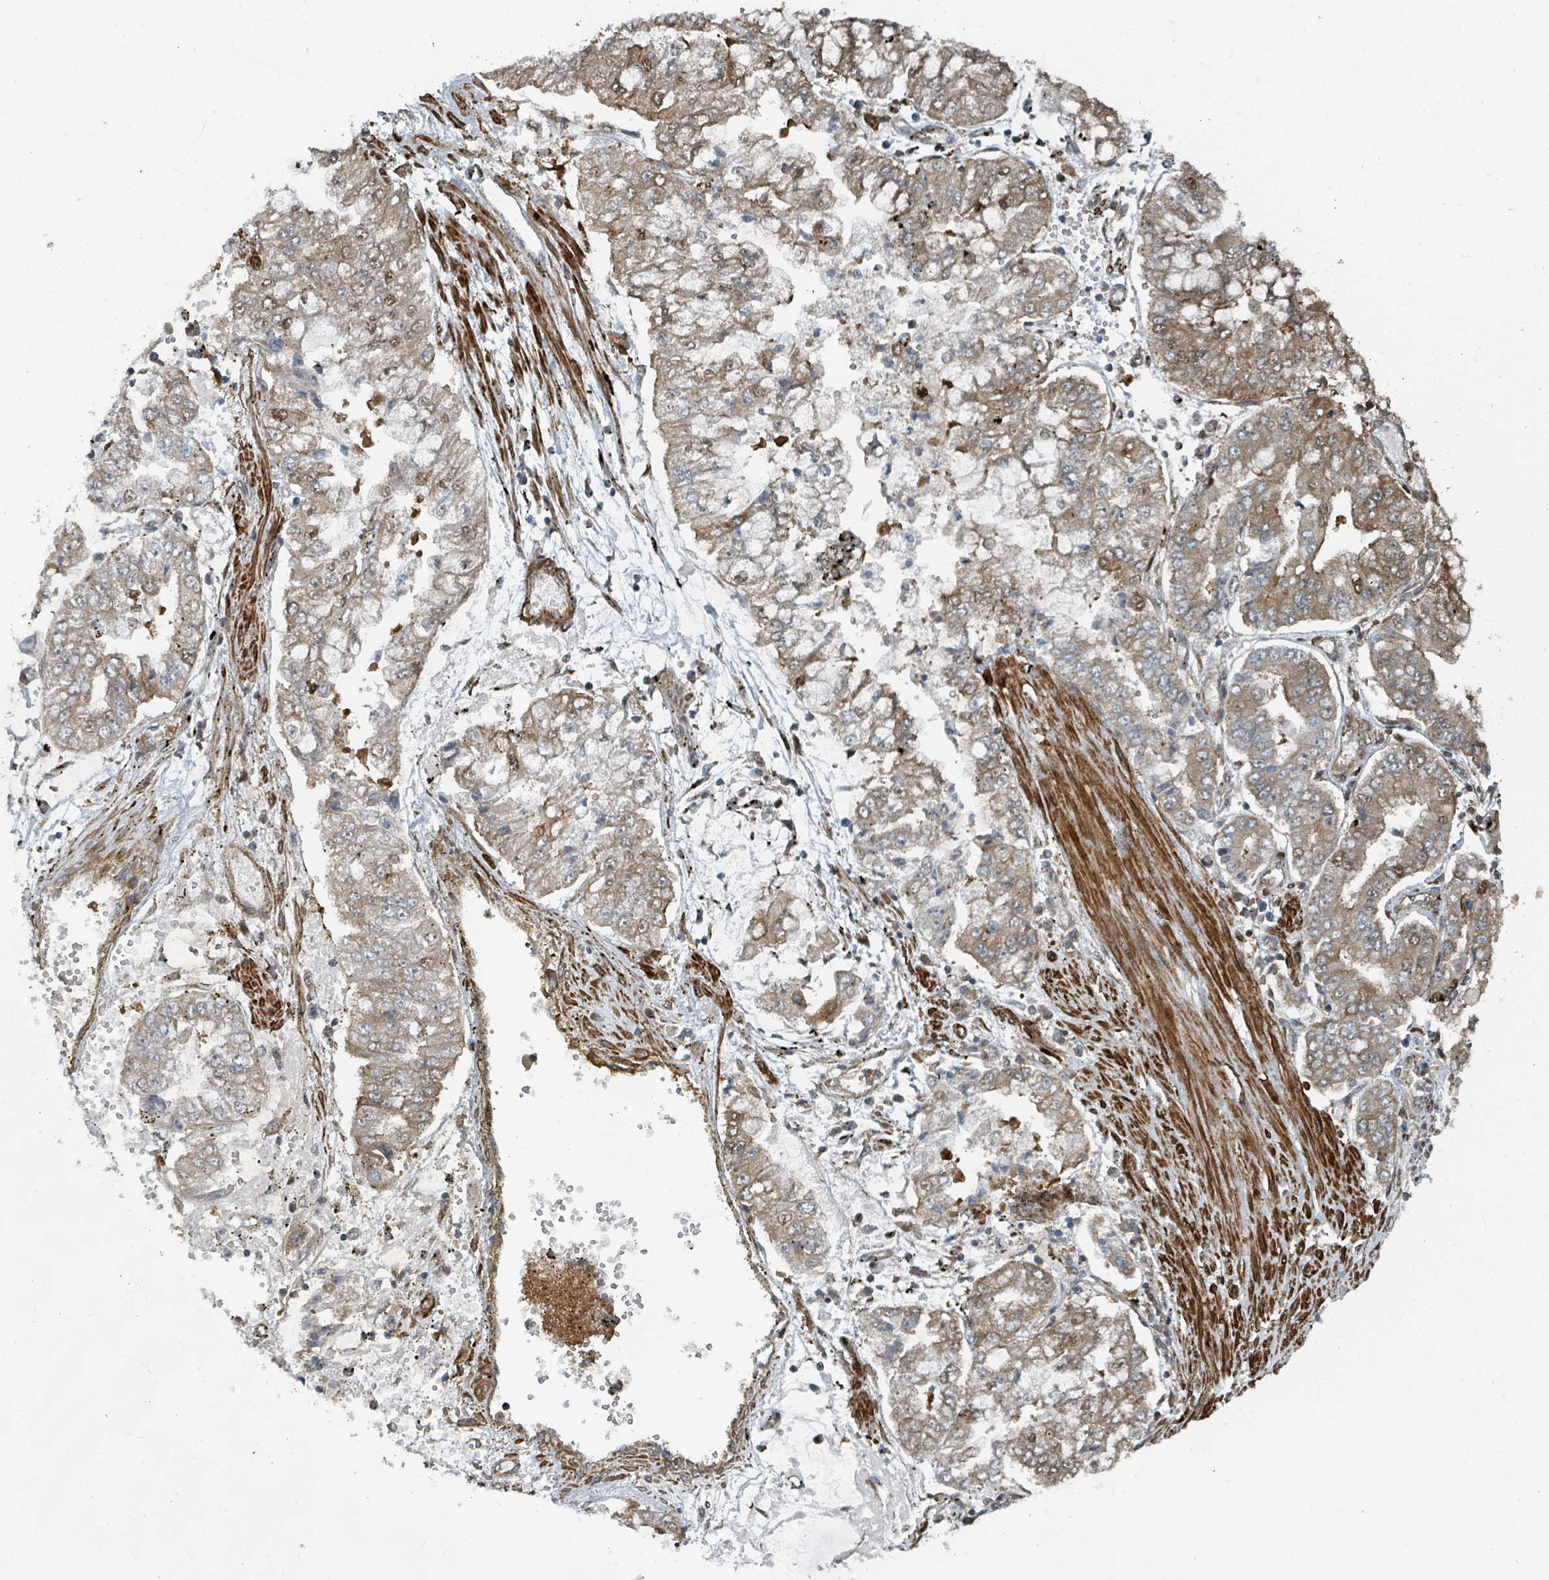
{"staining": {"intensity": "moderate", "quantity": ">75%", "location": "cytoplasmic/membranous"}, "tissue": "stomach cancer", "cell_type": "Tumor cells", "image_type": "cancer", "snomed": [{"axis": "morphology", "description": "Adenocarcinoma, NOS"}, {"axis": "topography", "description": "Stomach"}], "caption": "IHC staining of adenocarcinoma (stomach), which reveals medium levels of moderate cytoplasmic/membranous expression in approximately >75% of tumor cells indicating moderate cytoplasmic/membranous protein expression. The staining was performed using DAB (brown) for protein detection and nuclei were counterstained in hematoxylin (blue).", "gene": "RHPN2", "patient": {"sex": "male", "age": 76}}